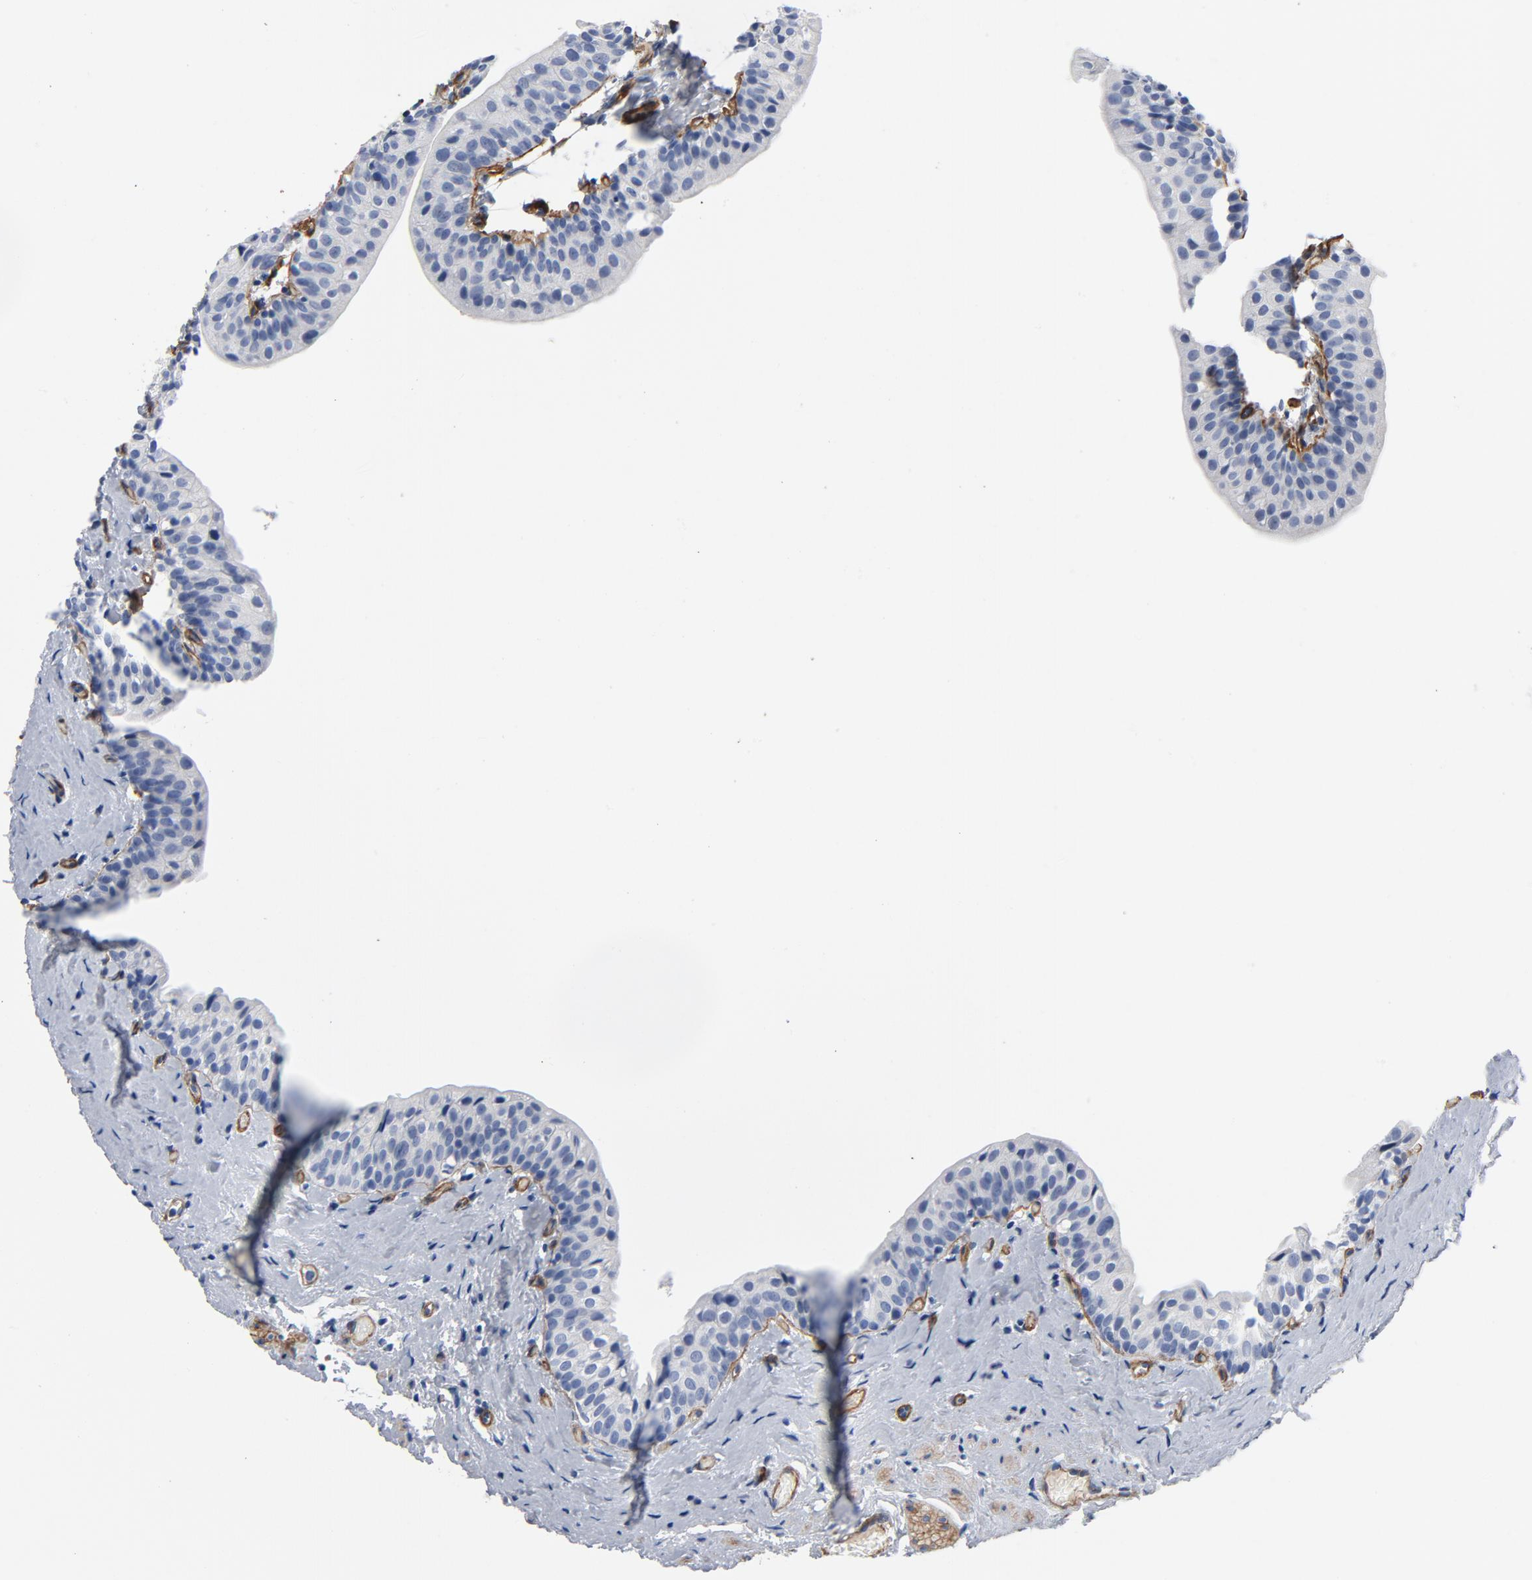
{"staining": {"intensity": "weak", "quantity": "<25%", "location": "cytoplasmic/membranous"}, "tissue": "urinary bladder", "cell_type": "Urothelial cells", "image_type": "normal", "snomed": [{"axis": "morphology", "description": "Normal tissue, NOS"}, {"axis": "topography", "description": "Urinary bladder"}], "caption": "Immunohistochemical staining of unremarkable urinary bladder displays no significant positivity in urothelial cells. (DAB immunohistochemistry (IHC) with hematoxylin counter stain).", "gene": "LAMC1", "patient": {"sex": "male", "age": 59}}